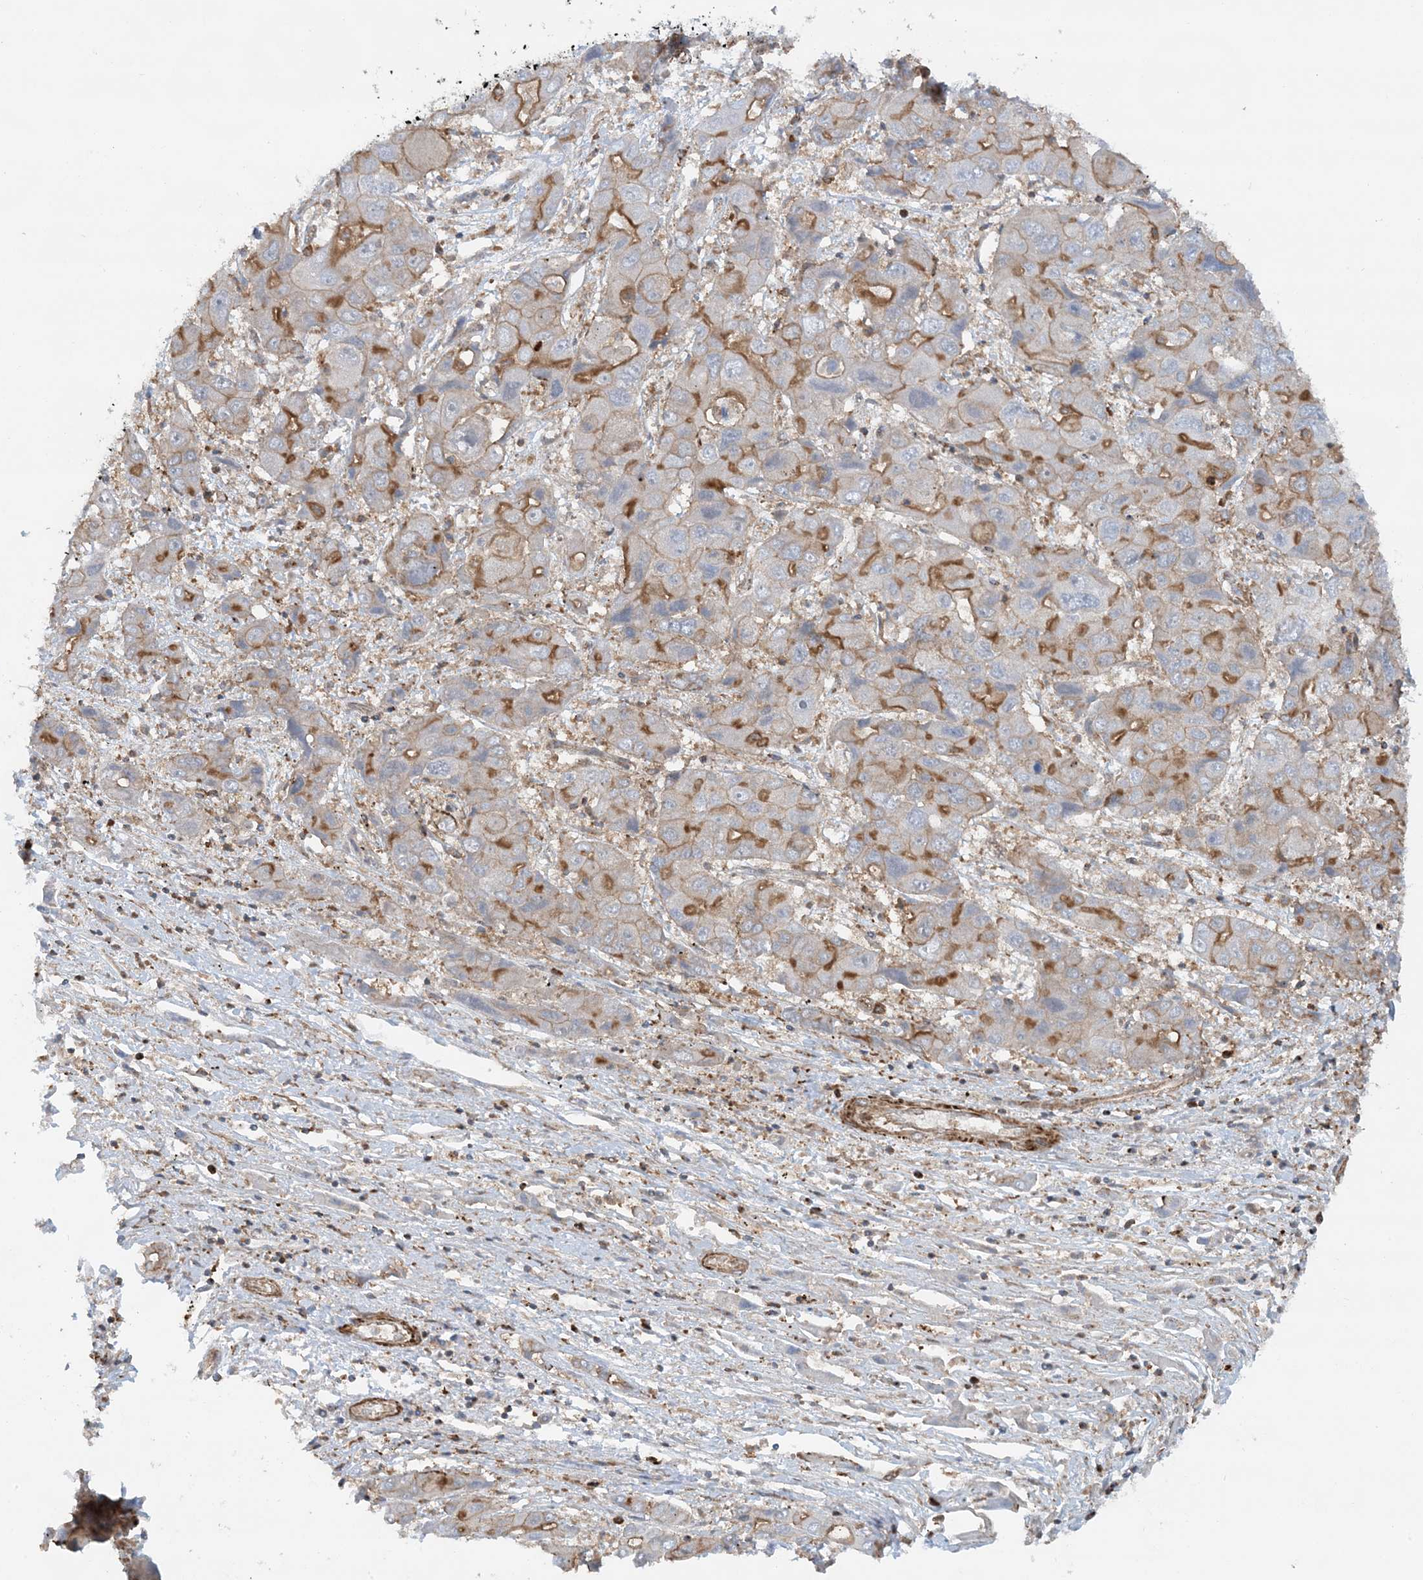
{"staining": {"intensity": "moderate", "quantity": "25%-75%", "location": "cytoplasmic/membranous"}, "tissue": "liver cancer", "cell_type": "Tumor cells", "image_type": "cancer", "snomed": [{"axis": "morphology", "description": "Cholangiocarcinoma"}, {"axis": "topography", "description": "Liver"}], "caption": "Immunohistochemistry of liver cancer (cholangiocarcinoma) displays medium levels of moderate cytoplasmic/membranous expression in approximately 25%-75% of tumor cells. The protein of interest is stained brown, and the nuclei are stained in blue (DAB (3,3'-diaminobenzidine) IHC with brightfield microscopy, high magnification).", "gene": "STAM2", "patient": {"sex": "male", "age": 67}}